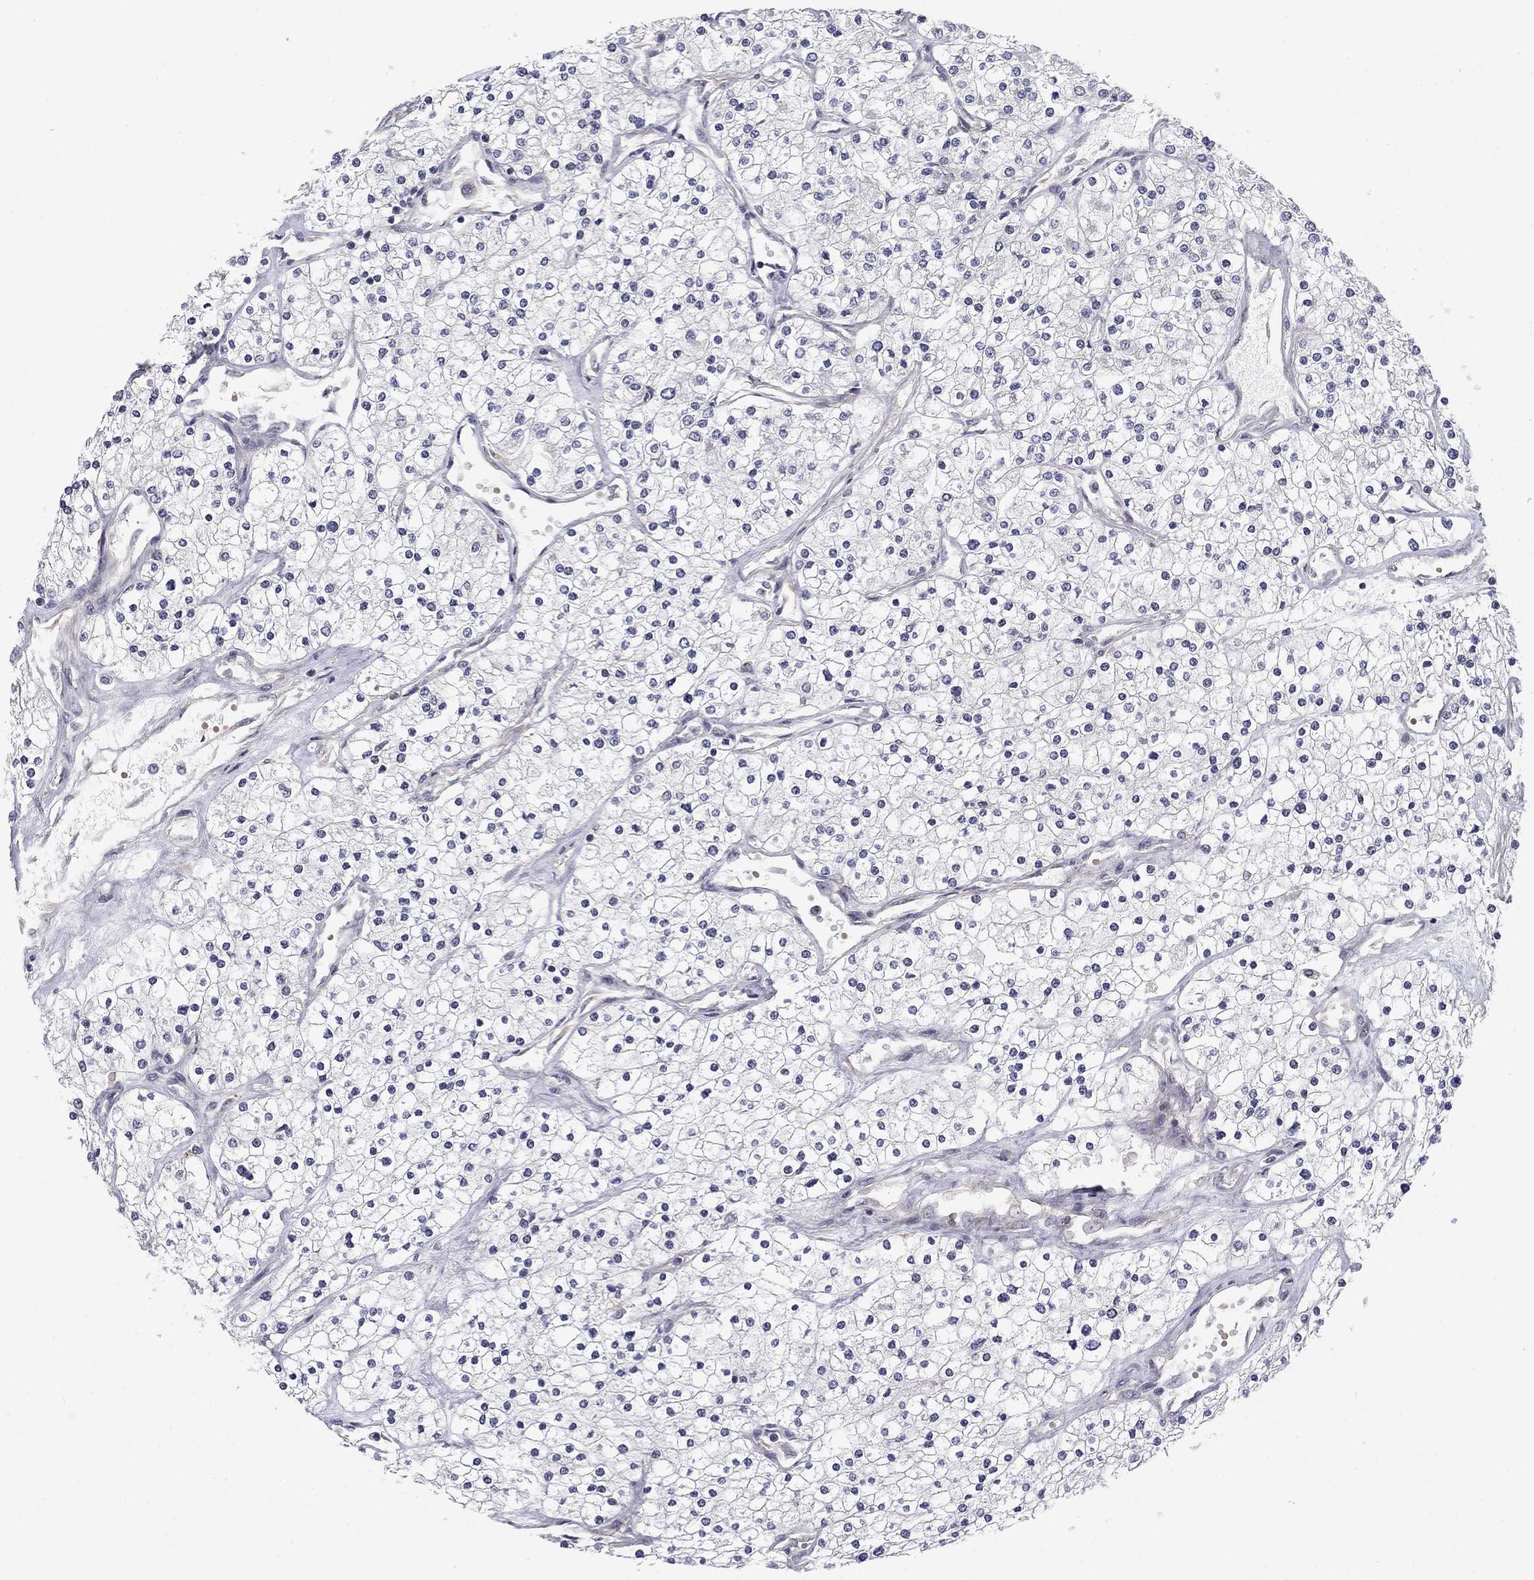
{"staining": {"intensity": "negative", "quantity": "none", "location": "none"}, "tissue": "renal cancer", "cell_type": "Tumor cells", "image_type": "cancer", "snomed": [{"axis": "morphology", "description": "Adenocarcinoma, NOS"}, {"axis": "topography", "description": "Kidney"}], "caption": "Tumor cells are negative for brown protein staining in renal cancer. The staining is performed using DAB (3,3'-diaminobenzidine) brown chromogen with nuclei counter-stained in using hematoxylin.", "gene": "BCL11A", "patient": {"sex": "male", "age": 80}}